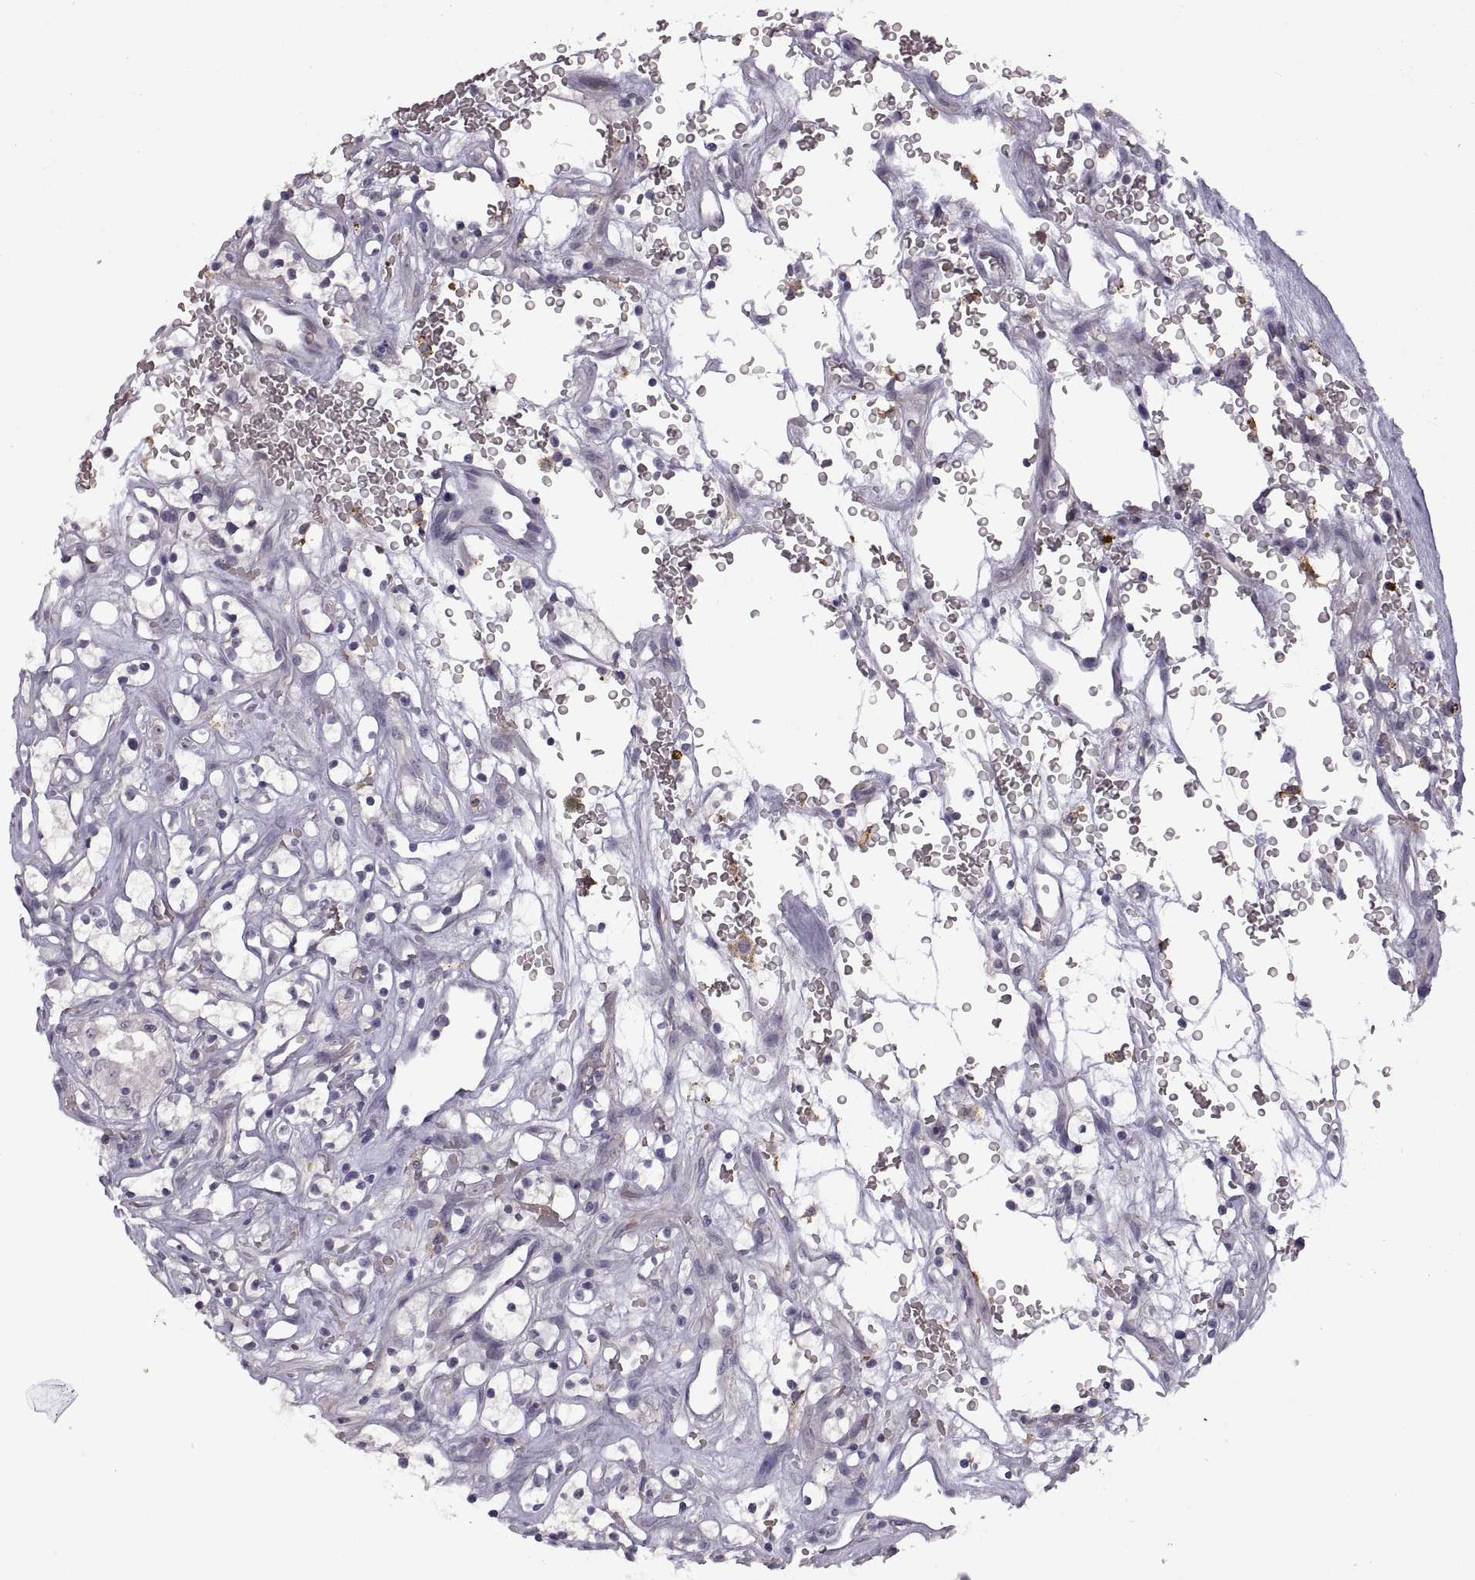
{"staining": {"intensity": "negative", "quantity": "none", "location": "none"}, "tissue": "renal cancer", "cell_type": "Tumor cells", "image_type": "cancer", "snomed": [{"axis": "morphology", "description": "Adenocarcinoma, NOS"}, {"axis": "topography", "description": "Kidney"}], "caption": "DAB (3,3'-diaminobenzidine) immunohistochemical staining of human adenocarcinoma (renal) exhibits no significant expression in tumor cells.", "gene": "MEIOC", "patient": {"sex": "female", "age": 64}}